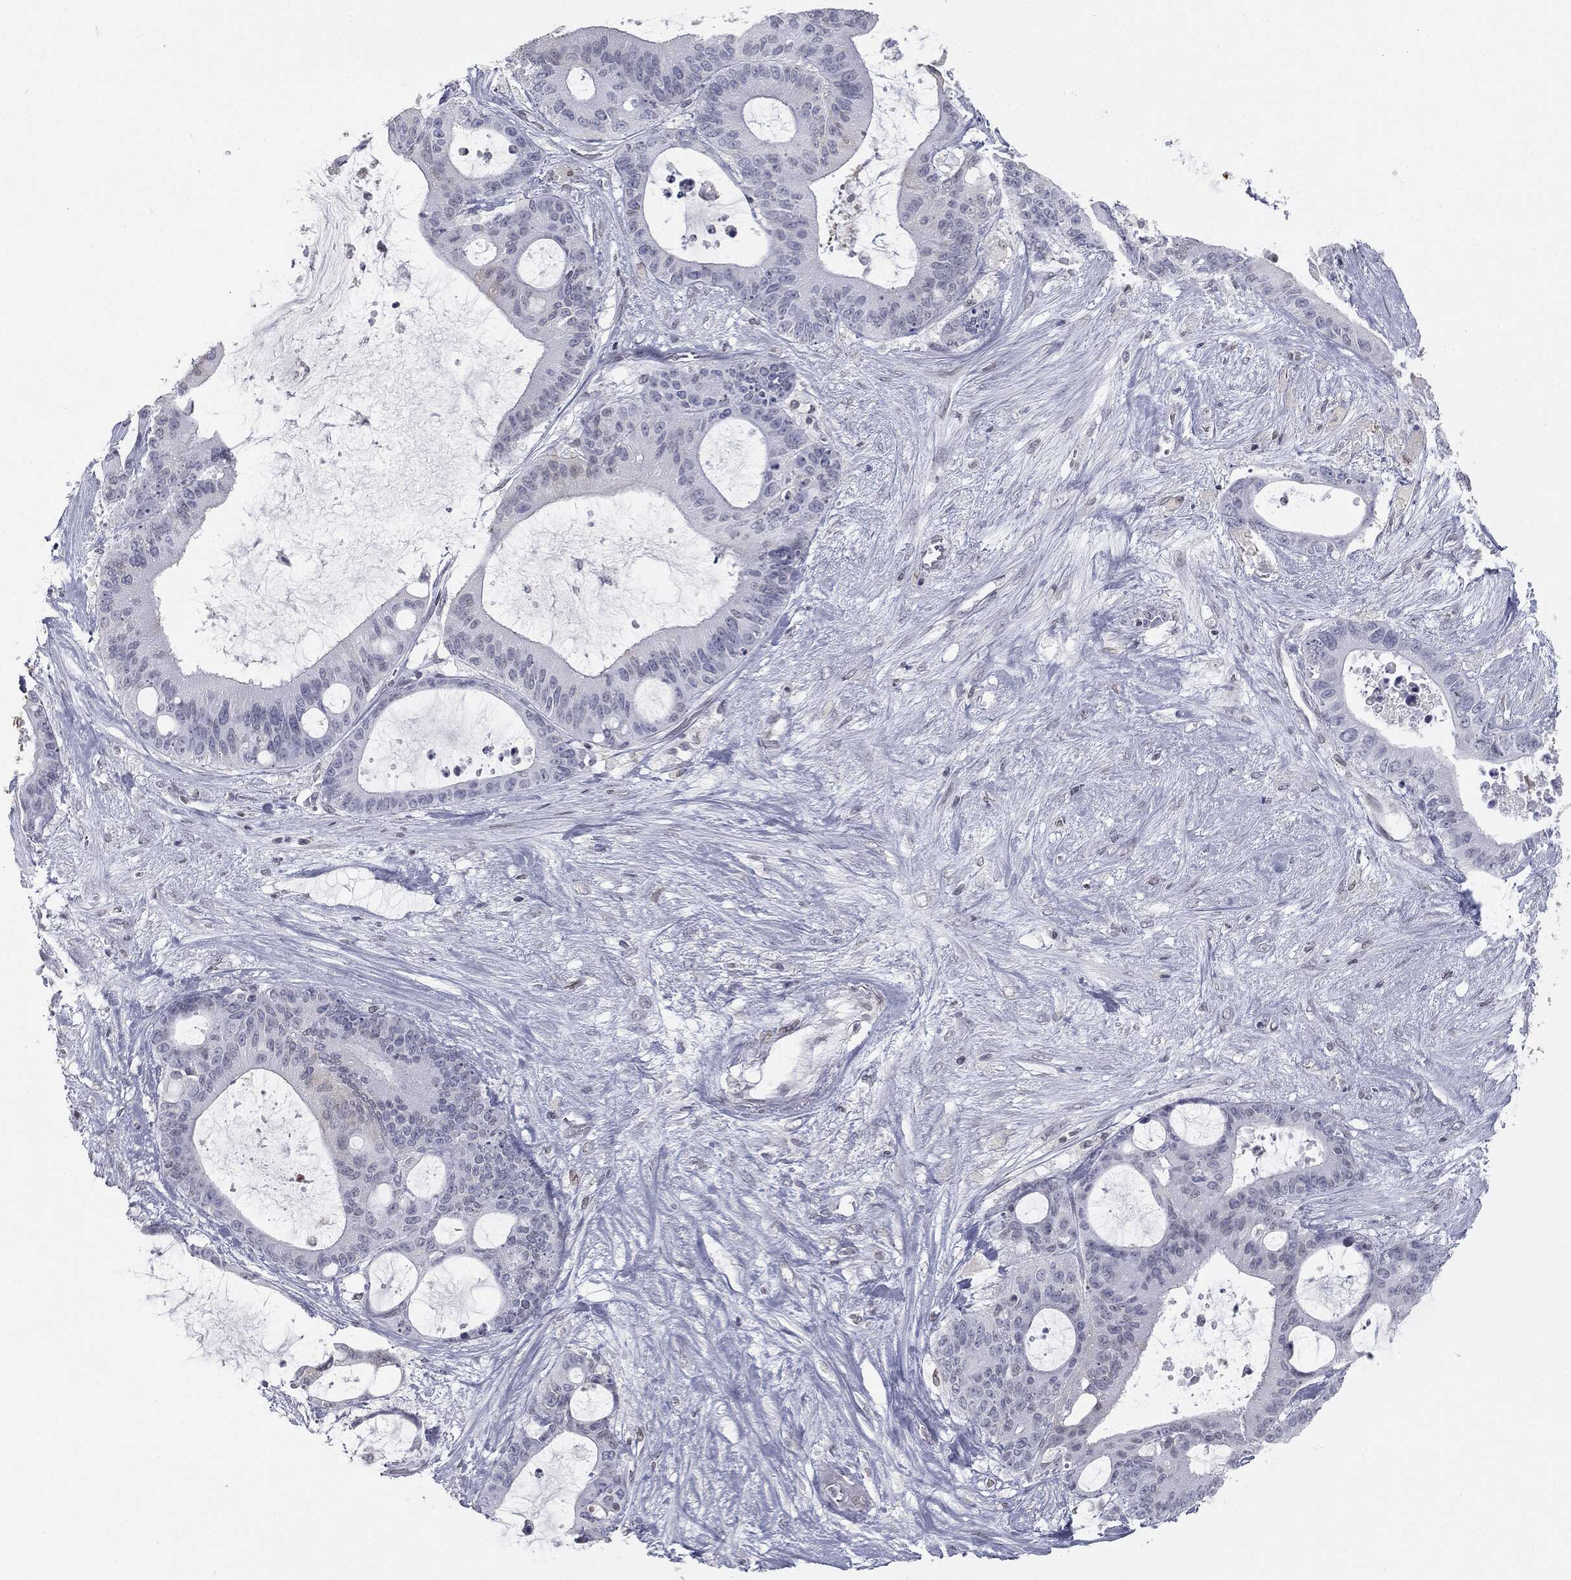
{"staining": {"intensity": "negative", "quantity": "none", "location": "none"}, "tissue": "liver cancer", "cell_type": "Tumor cells", "image_type": "cancer", "snomed": [{"axis": "morphology", "description": "Normal tissue, NOS"}, {"axis": "morphology", "description": "Cholangiocarcinoma"}, {"axis": "topography", "description": "Liver"}, {"axis": "topography", "description": "Peripheral nerve tissue"}], "caption": "The immunohistochemistry histopathology image has no significant staining in tumor cells of liver cancer (cholangiocarcinoma) tissue.", "gene": "ALDOB", "patient": {"sex": "female", "age": 73}}